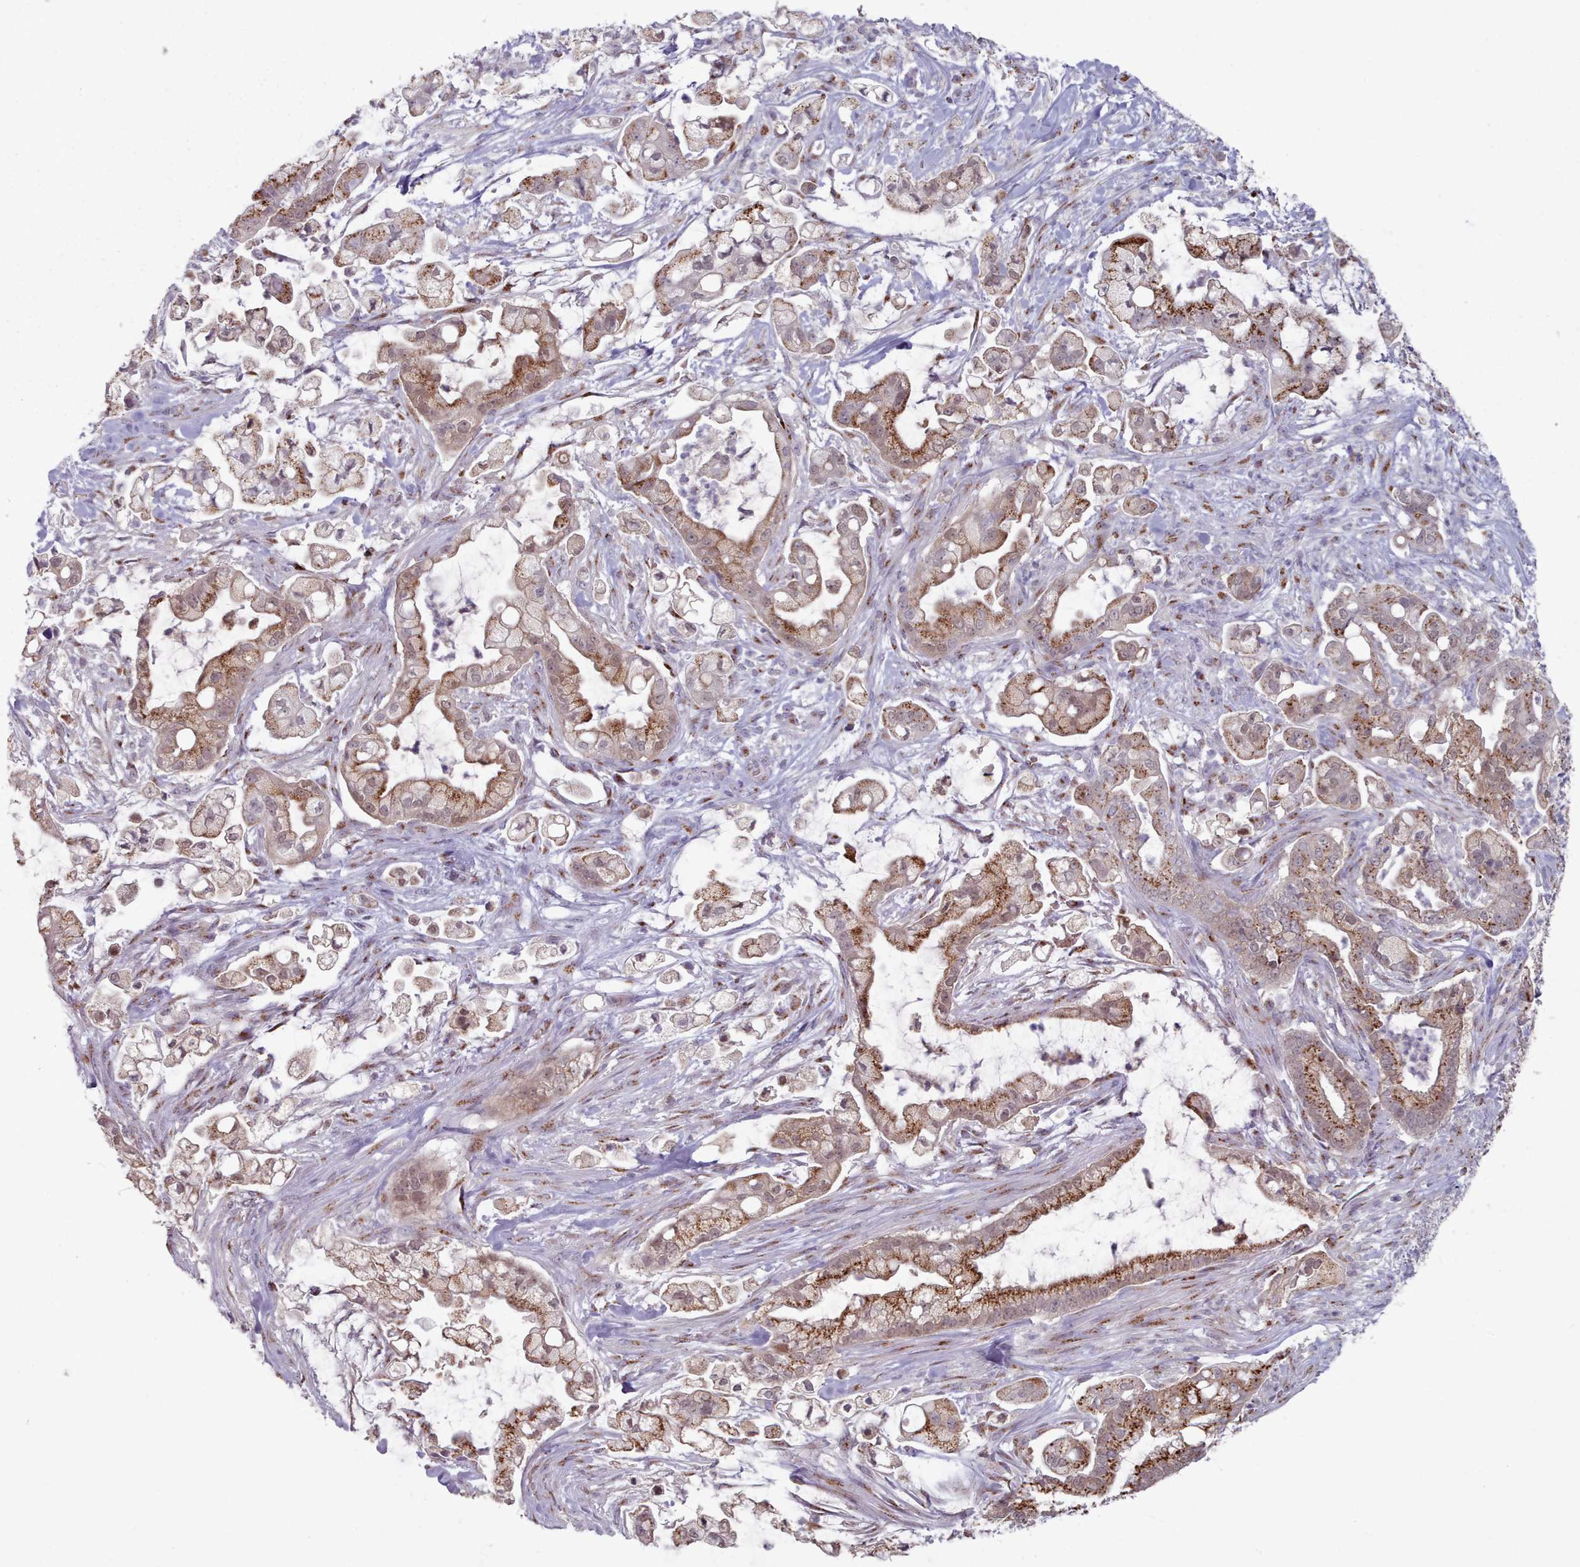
{"staining": {"intensity": "strong", "quantity": "25%-75%", "location": "cytoplasmic/membranous"}, "tissue": "pancreatic cancer", "cell_type": "Tumor cells", "image_type": "cancer", "snomed": [{"axis": "morphology", "description": "Adenocarcinoma, NOS"}, {"axis": "topography", "description": "Pancreas"}], "caption": "Tumor cells demonstrate high levels of strong cytoplasmic/membranous expression in about 25%-75% of cells in human pancreatic cancer (adenocarcinoma). (Brightfield microscopy of DAB IHC at high magnification).", "gene": "MAN1B1", "patient": {"sex": "female", "age": 69}}